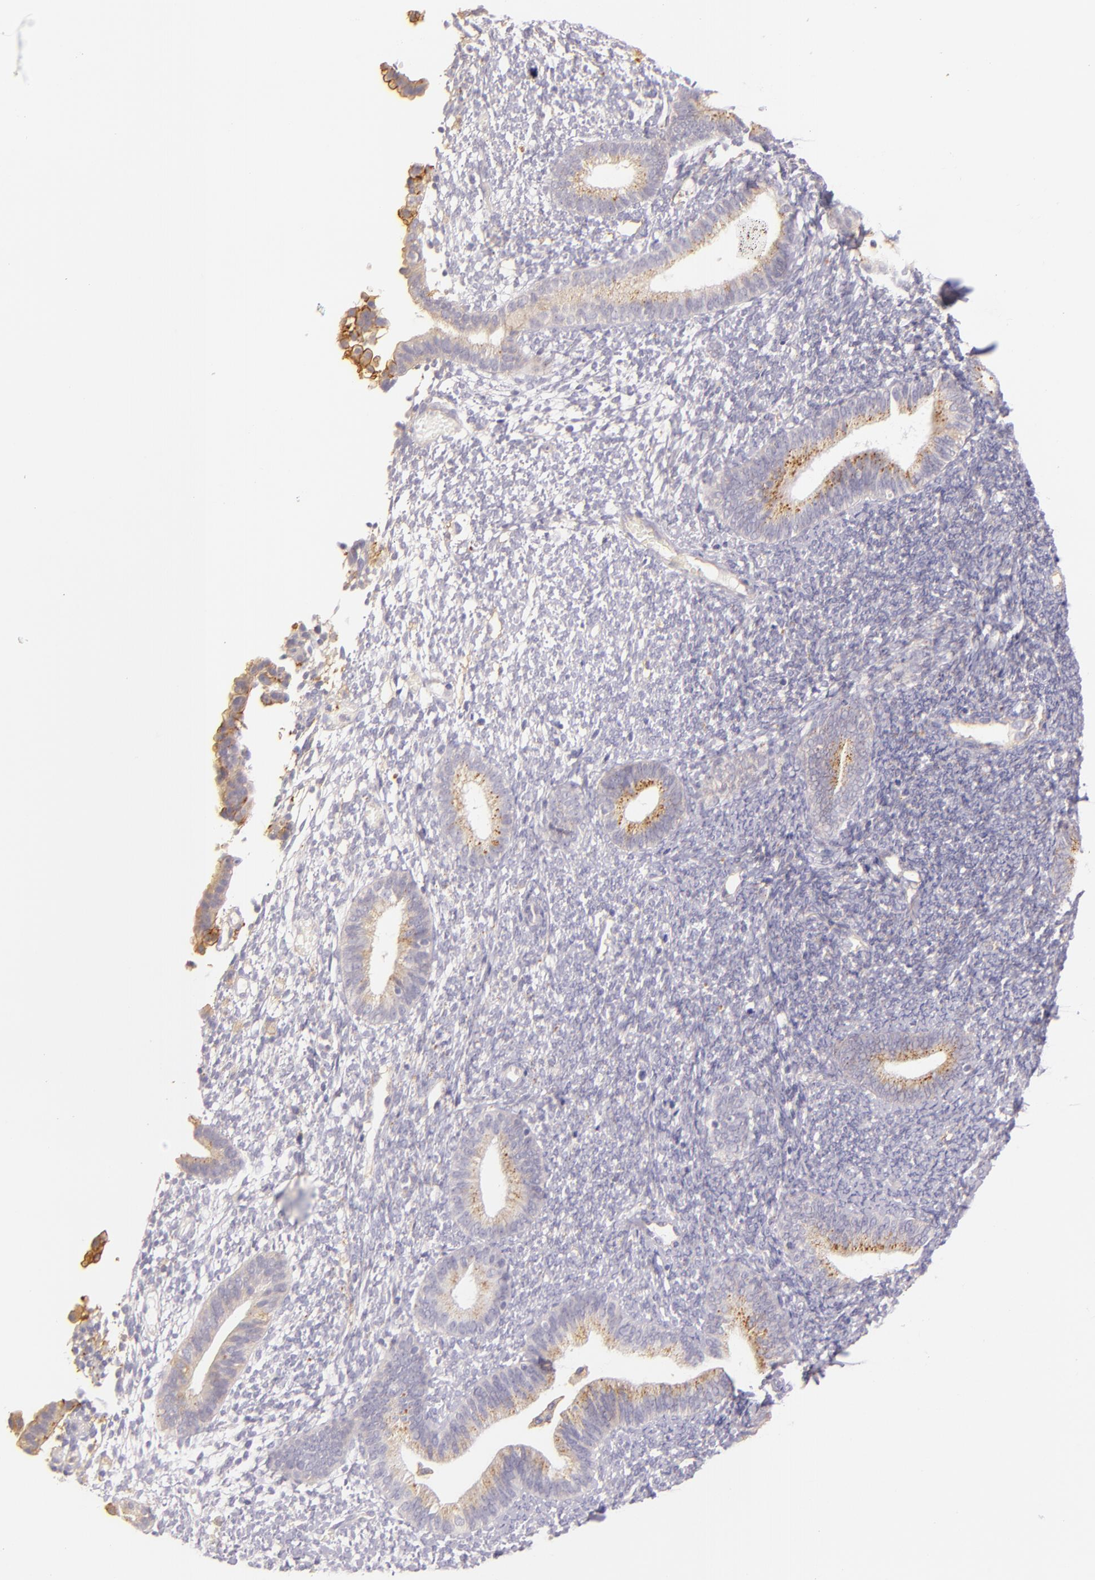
{"staining": {"intensity": "negative", "quantity": "none", "location": "none"}, "tissue": "endometrium", "cell_type": "Cells in endometrial stroma", "image_type": "normal", "snomed": [{"axis": "morphology", "description": "Normal tissue, NOS"}, {"axis": "topography", "description": "Smooth muscle"}, {"axis": "topography", "description": "Endometrium"}], "caption": "A high-resolution image shows IHC staining of unremarkable endometrium, which exhibits no significant staining in cells in endometrial stroma.", "gene": "CTSF", "patient": {"sex": "female", "age": 57}}